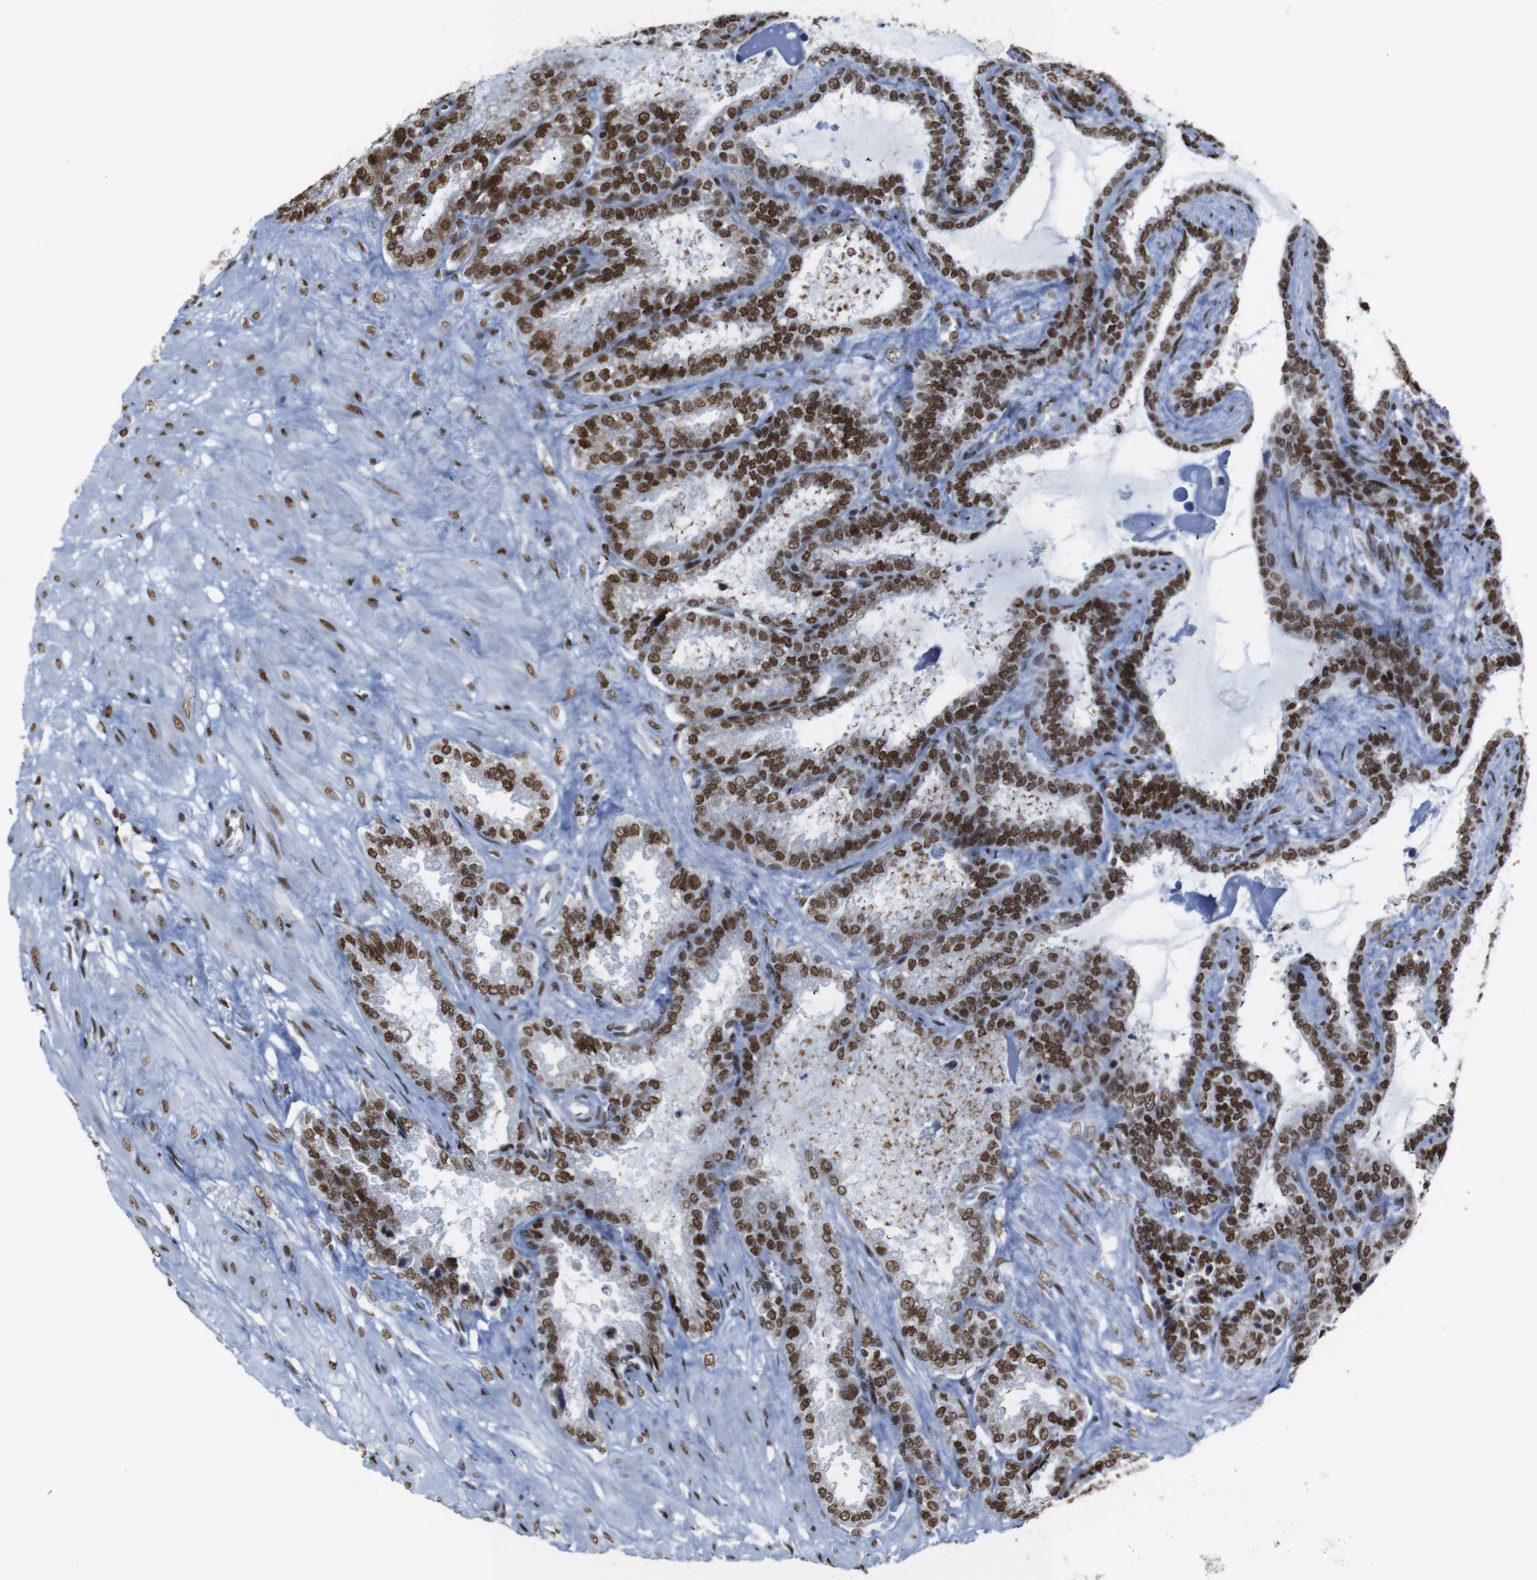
{"staining": {"intensity": "strong", "quantity": ">75%", "location": "nuclear"}, "tissue": "seminal vesicle", "cell_type": "Glandular cells", "image_type": "normal", "snomed": [{"axis": "morphology", "description": "Normal tissue, NOS"}, {"axis": "topography", "description": "Seminal veicle"}], "caption": "Strong nuclear protein expression is identified in about >75% of glandular cells in seminal vesicle. The protein is shown in brown color, while the nuclei are stained blue.", "gene": "ROMO1", "patient": {"sex": "male", "age": 46}}